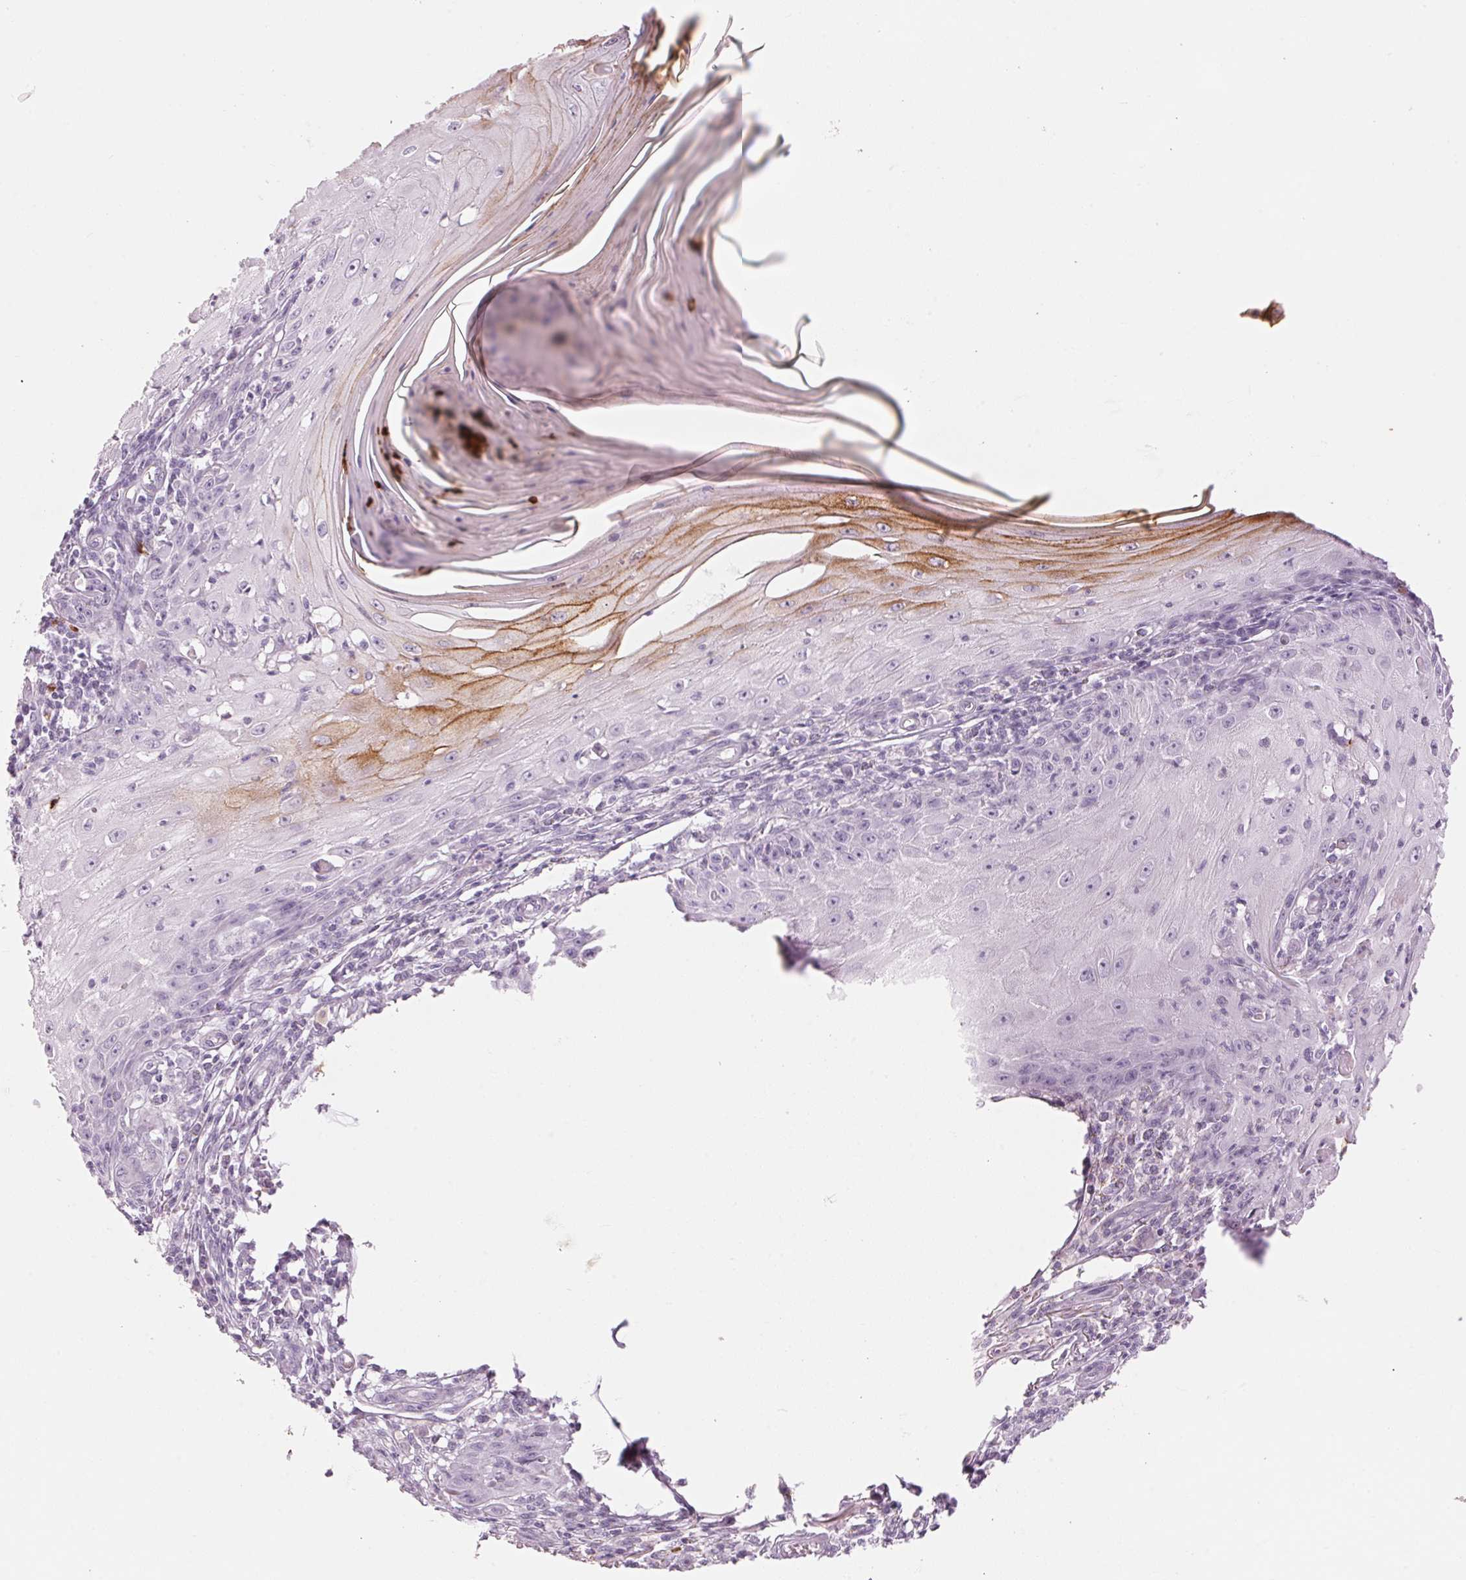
{"staining": {"intensity": "moderate", "quantity": "<25%", "location": "cytoplasmic/membranous"}, "tissue": "skin cancer", "cell_type": "Tumor cells", "image_type": "cancer", "snomed": [{"axis": "morphology", "description": "Squamous cell carcinoma, NOS"}, {"axis": "topography", "description": "Skin"}], "caption": "The photomicrograph displays immunohistochemical staining of squamous cell carcinoma (skin). There is moderate cytoplasmic/membranous expression is present in approximately <25% of tumor cells.", "gene": "KLK7", "patient": {"sex": "female", "age": 73}}